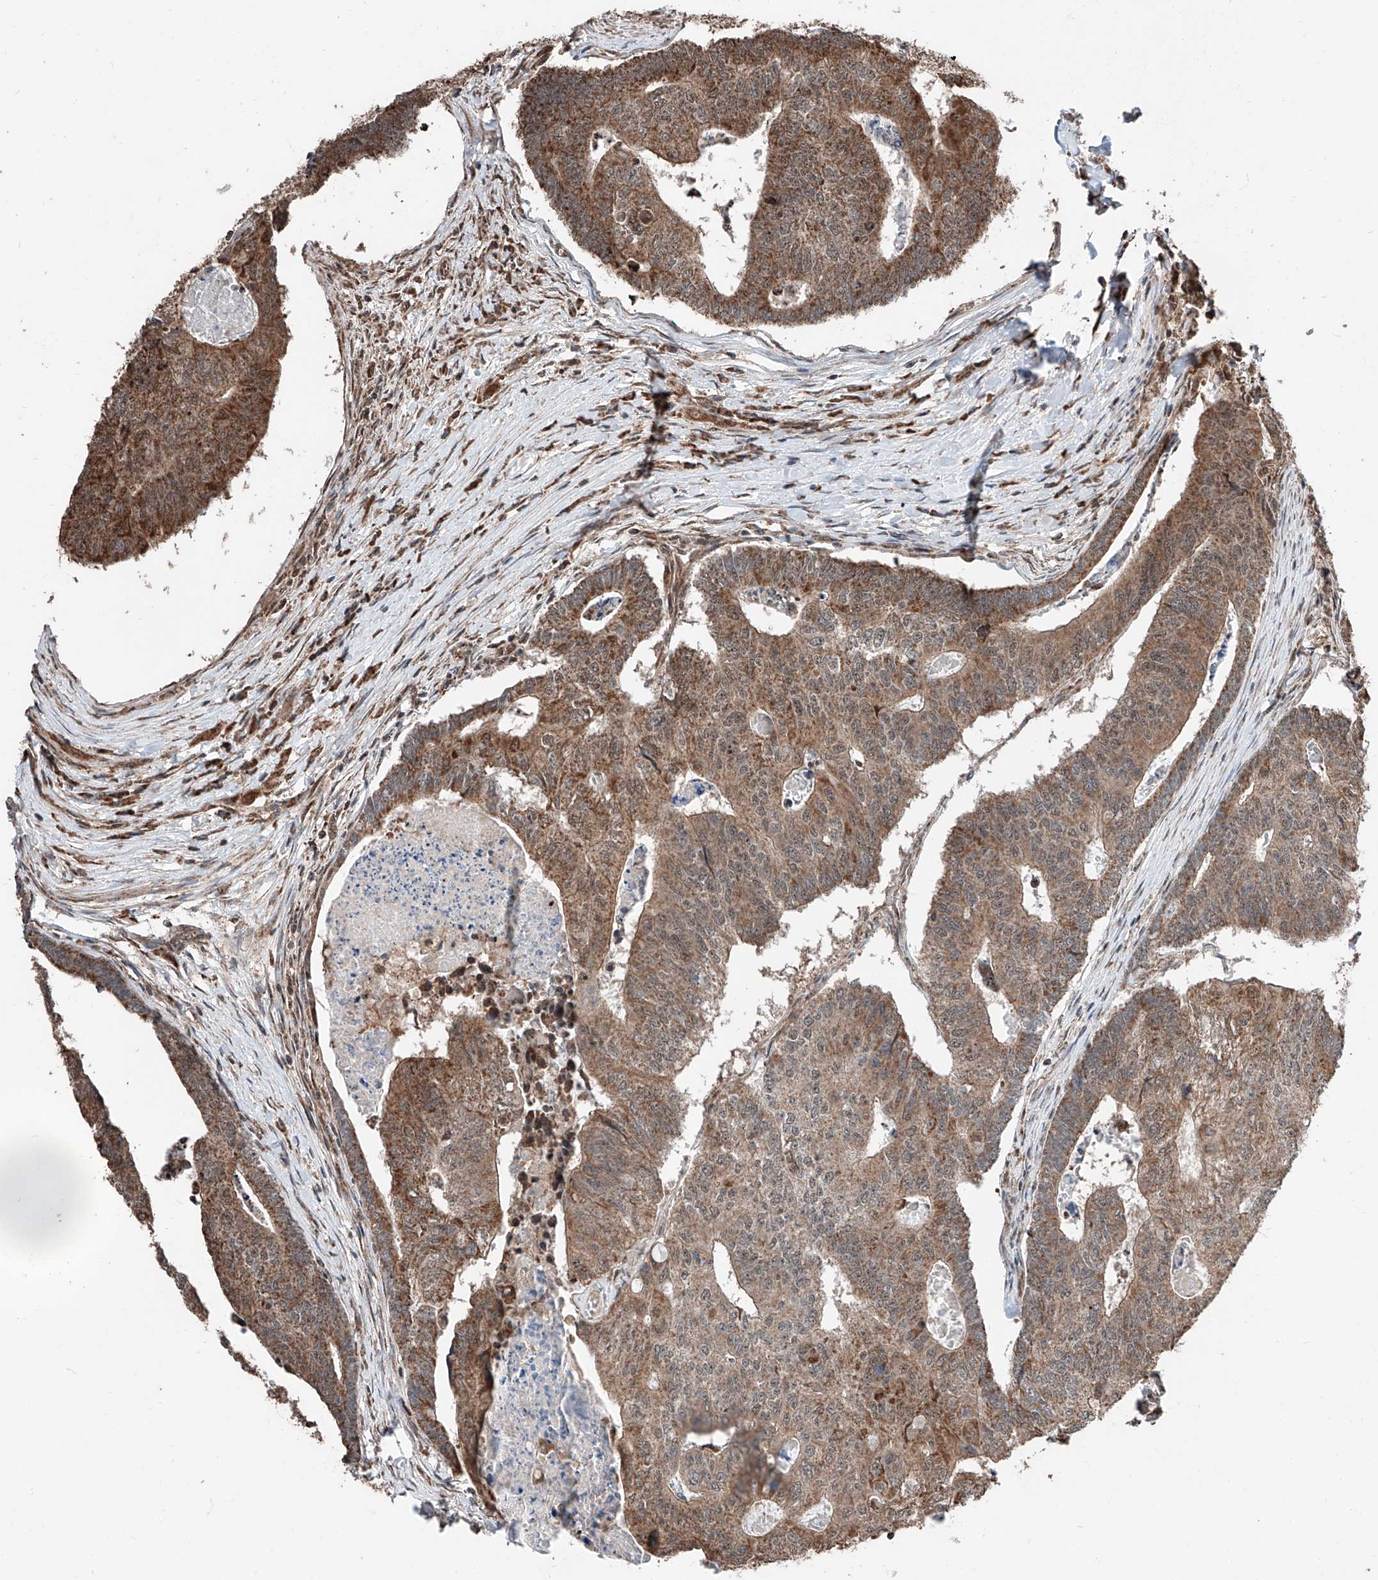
{"staining": {"intensity": "strong", "quantity": ">75%", "location": "cytoplasmic/membranous"}, "tissue": "colorectal cancer", "cell_type": "Tumor cells", "image_type": "cancer", "snomed": [{"axis": "morphology", "description": "Adenocarcinoma, NOS"}, {"axis": "topography", "description": "Colon"}], "caption": "Colorectal cancer stained with a protein marker displays strong staining in tumor cells.", "gene": "ZNF445", "patient": {"sex": "female", "age": 67}}